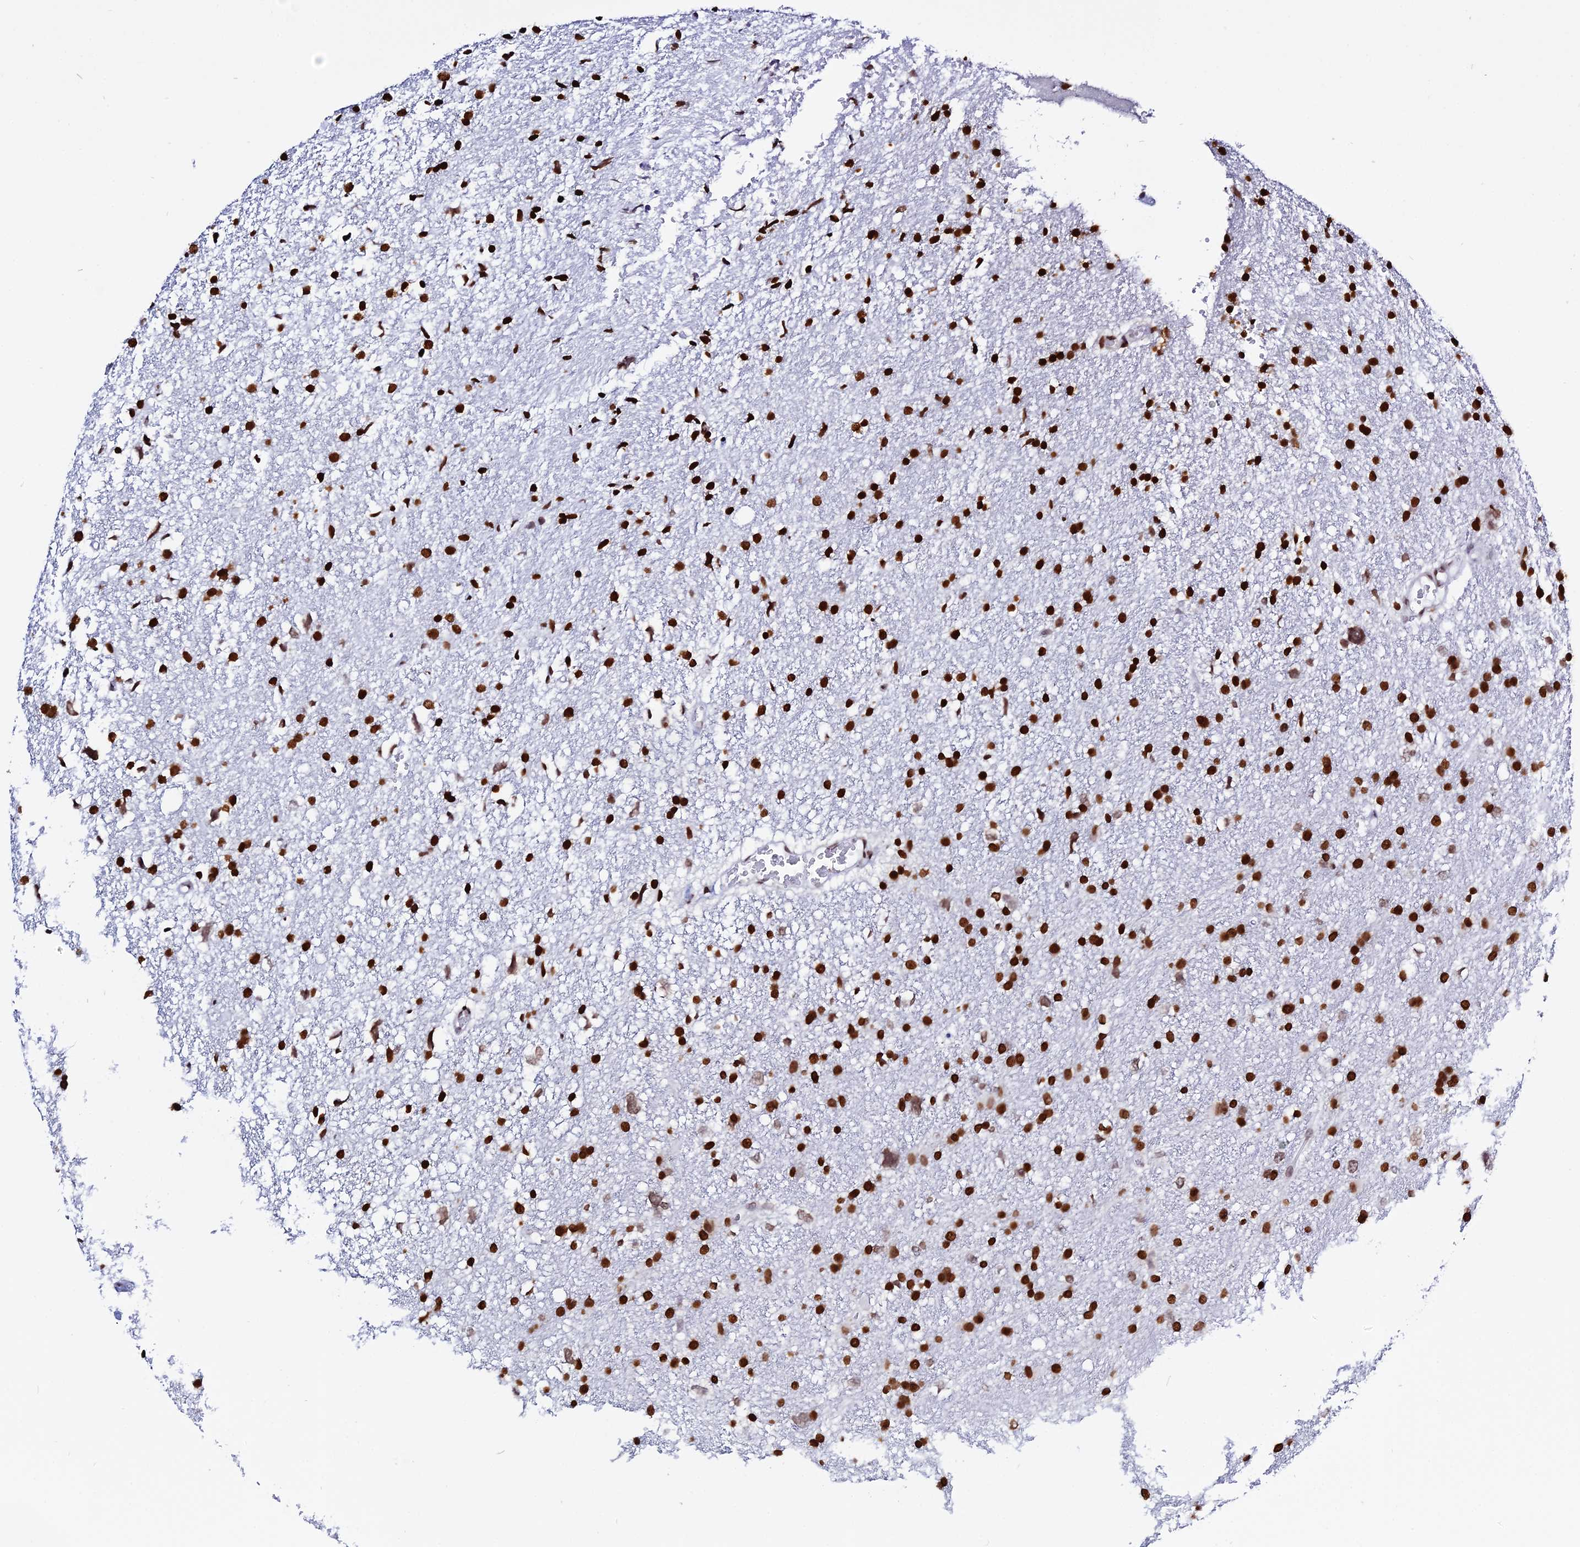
{"staining": {"intensity": "strong", "quantity": ">75%", "location": "nuclear"}, "tissue": "glioma", "cell_type": "Tumor cells", "image_type": "cancer", "snomed": [{"axis": "morphology", "description": "Glioma, malignant, High grade"}, {"axis": "topography", "description": "Brain"}], "caption": "Protein staining by IHC displays strong nuclear positivity in approximately >75% of tumor cells in glioma. The staining is performed using DAB (3,3'-diaminobenzidine) brown chromogen to label protein expression. The nuclei are counter-stained blue using hematoxylin.", "gene": "MACROH2A2", "patient": {"sex": "male", "age": 61}}